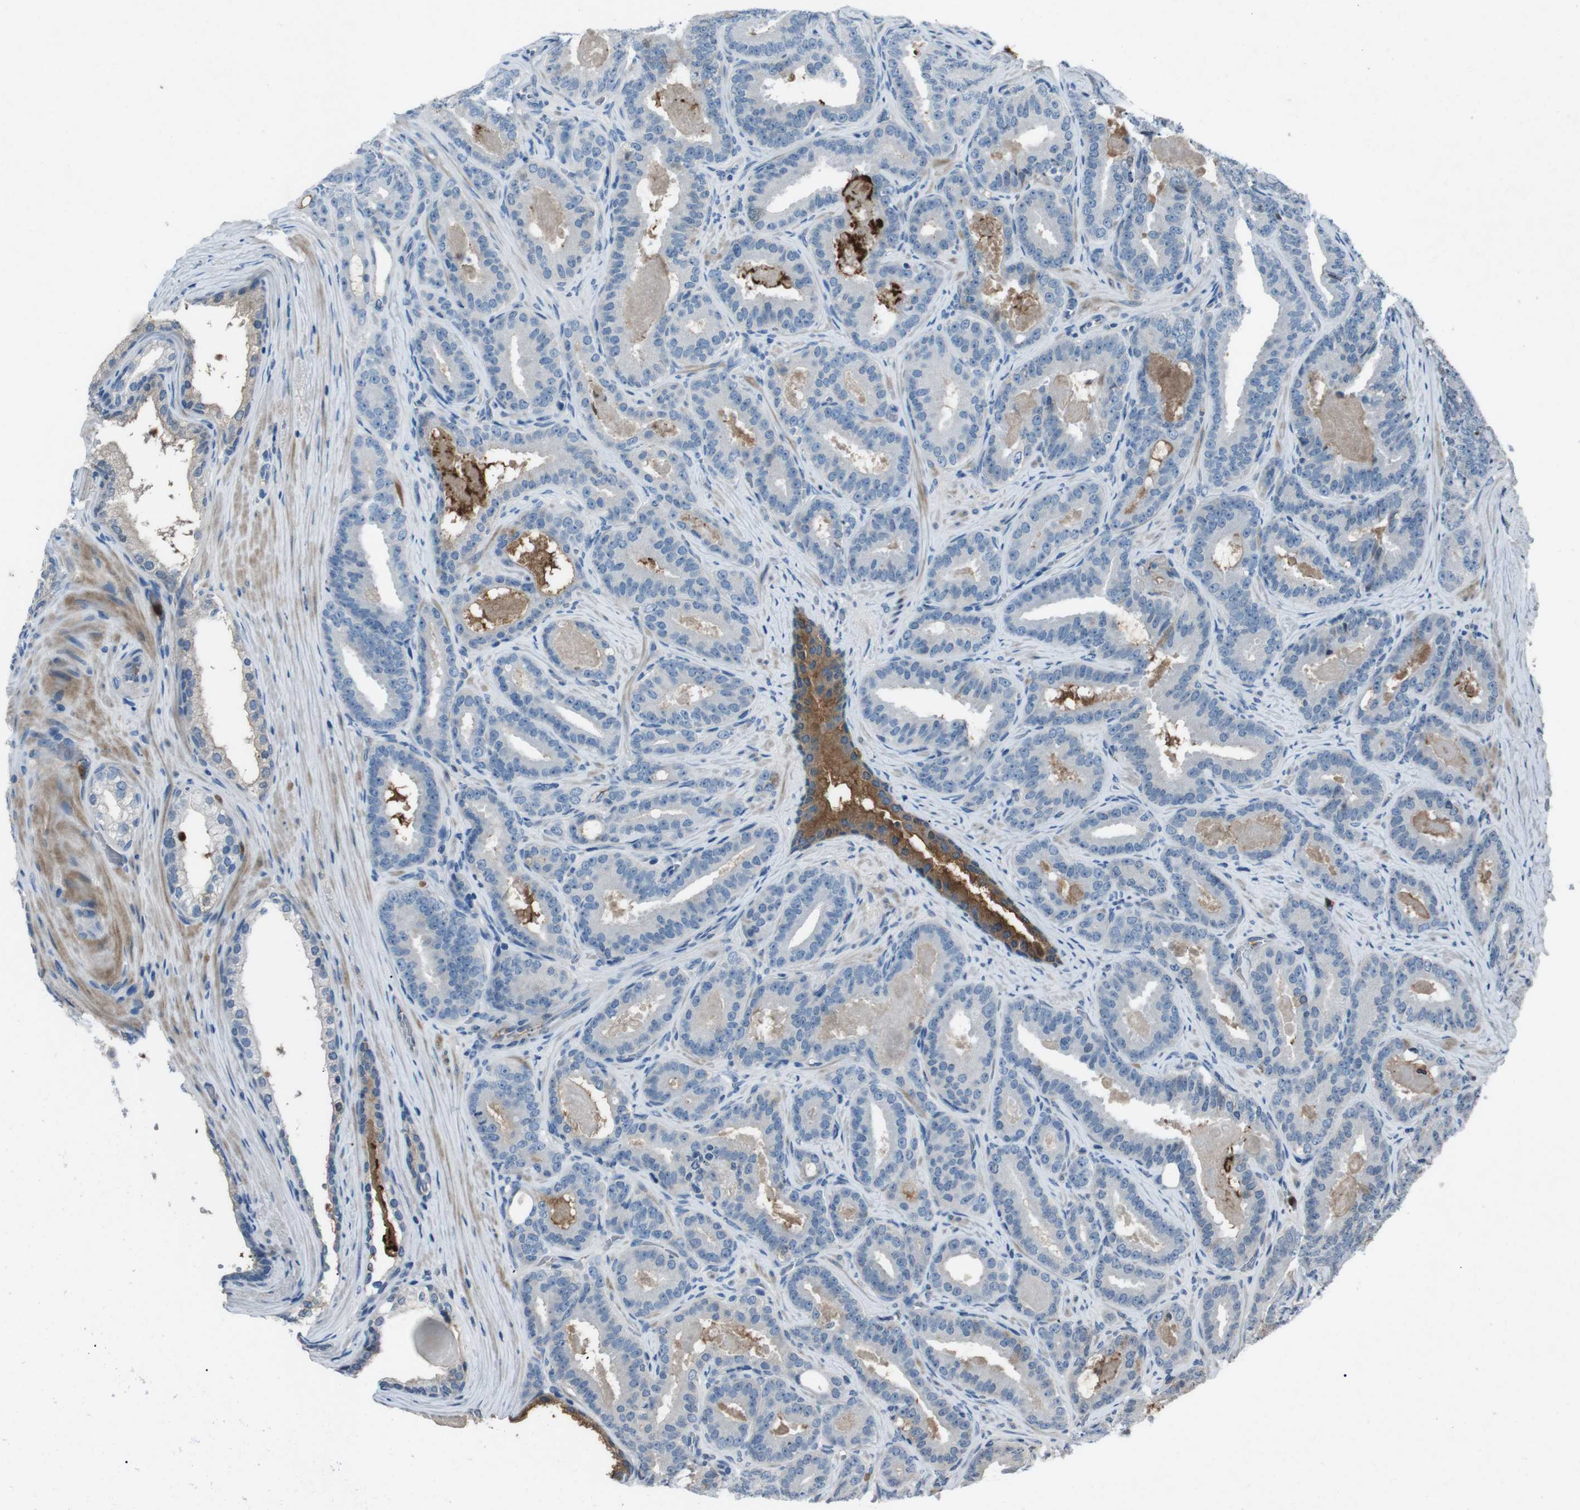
{"staining": {"intensity": "negative", "quantity": "none", "location": "none"}, "tissue": "prostate cancer", "cell_type": "Tumor cells", "image_type": "cancer", "snomed": [{"axis": "morphology", "description": "Adenocarcinoma, High grade"}, {"axis": "topography", "description": "Prostate"}], "caption": "This is an immunohistochemistry (IHC) image of human prostate cancer (adenocarcinoma (high-grade)). There is no expression in tumor cells.", "gene": "UGT1A6", "patient": {"sex": "male", "age": 60}}